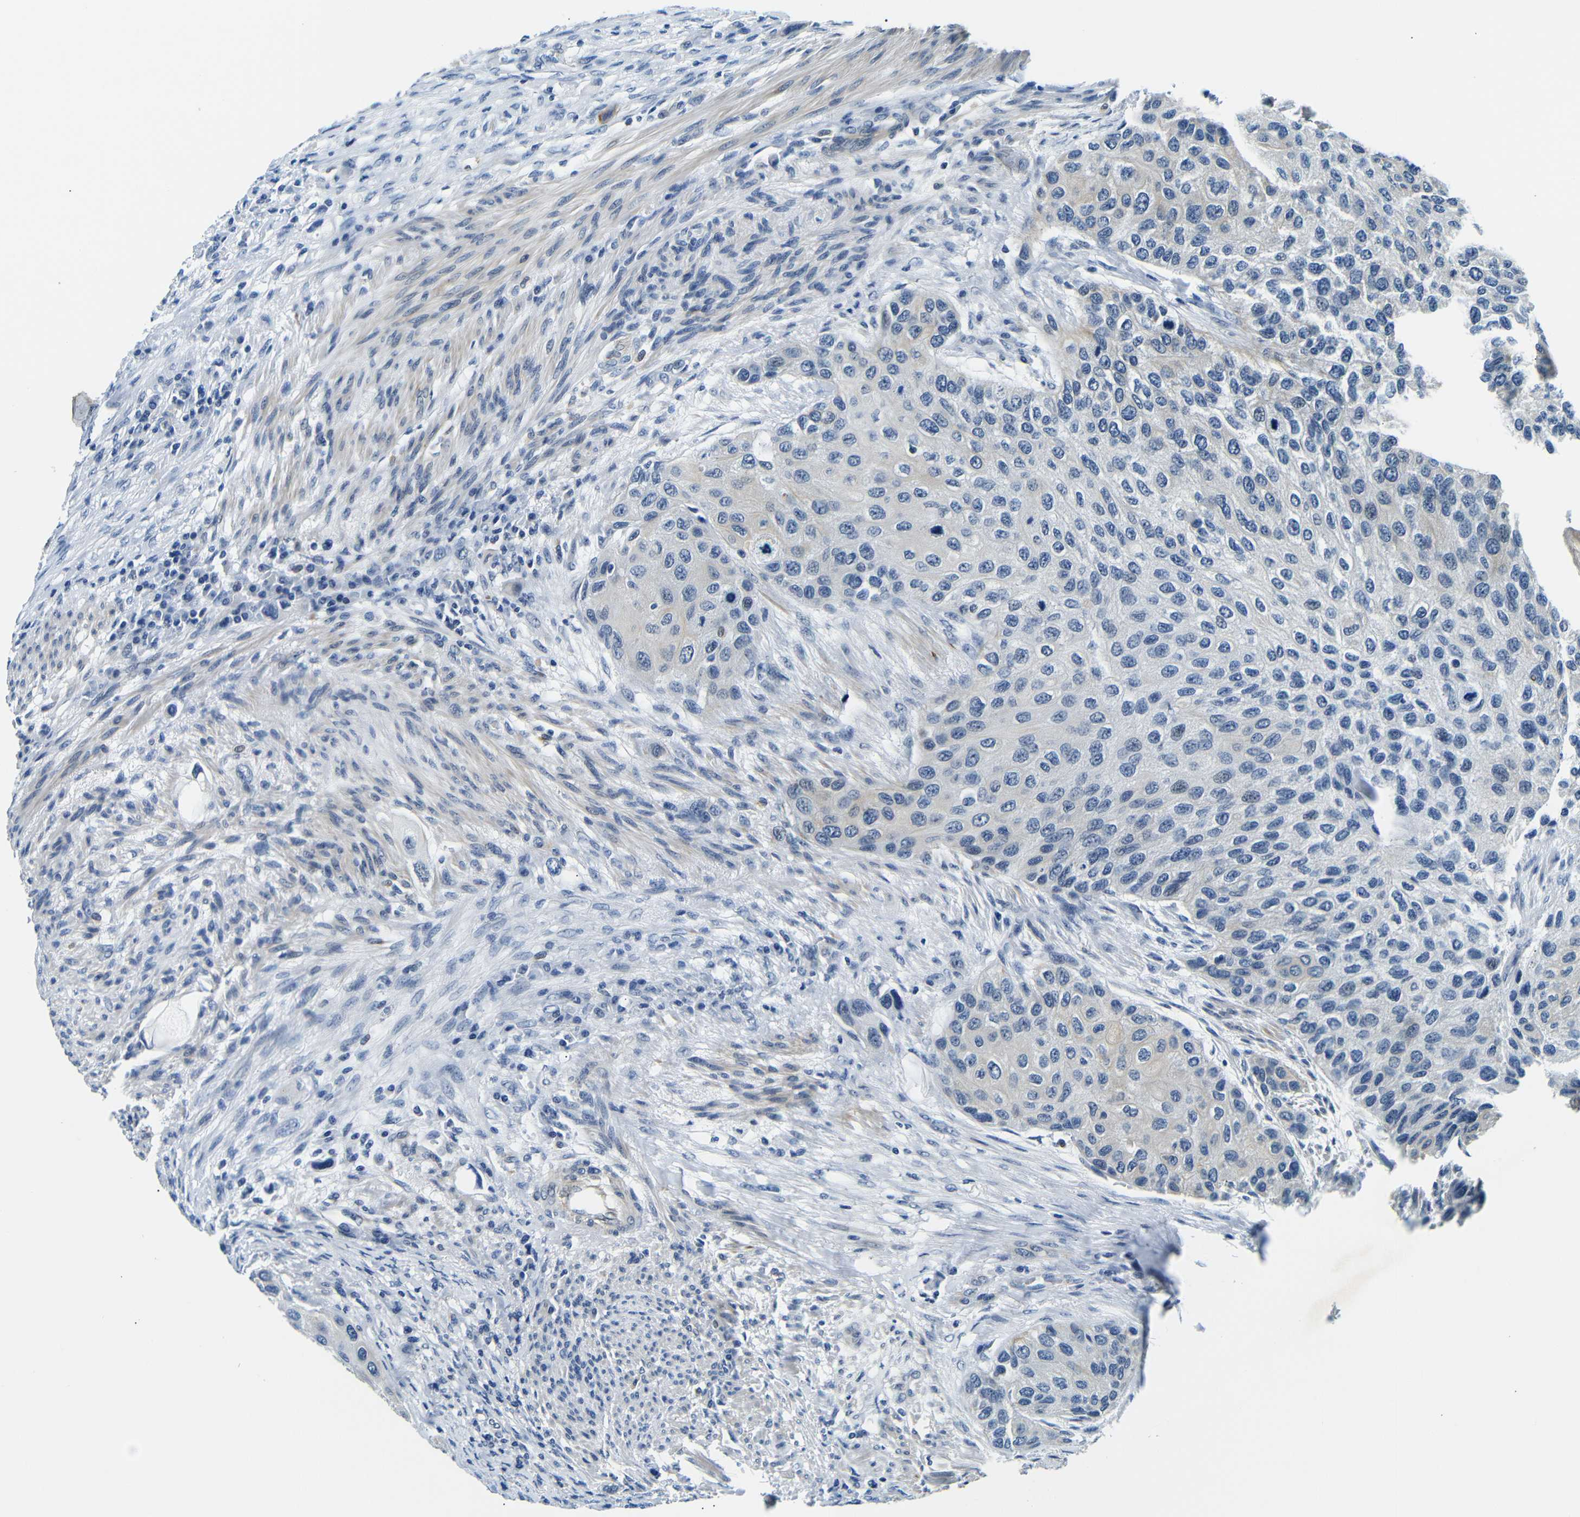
{"staining": {"intensity": "negative", "quantity": "none", "location": "none"}, "tissue": "urothelial cancer", "cell_type": "Tumor cells", "image_type": "cancer", "snomed": [{"axis": "morphology", "description": "Urothelial carcinoma, High grade"}, {"axis": "topography", "description": "Urinary bladder"}], "caption": "This is a micrograph of immunohistochemistry staining of urothelial cancer, which shows no expression in tumor cells.", "gene": "TAFA1", "patient": {"sex": "female", "age": 56}}